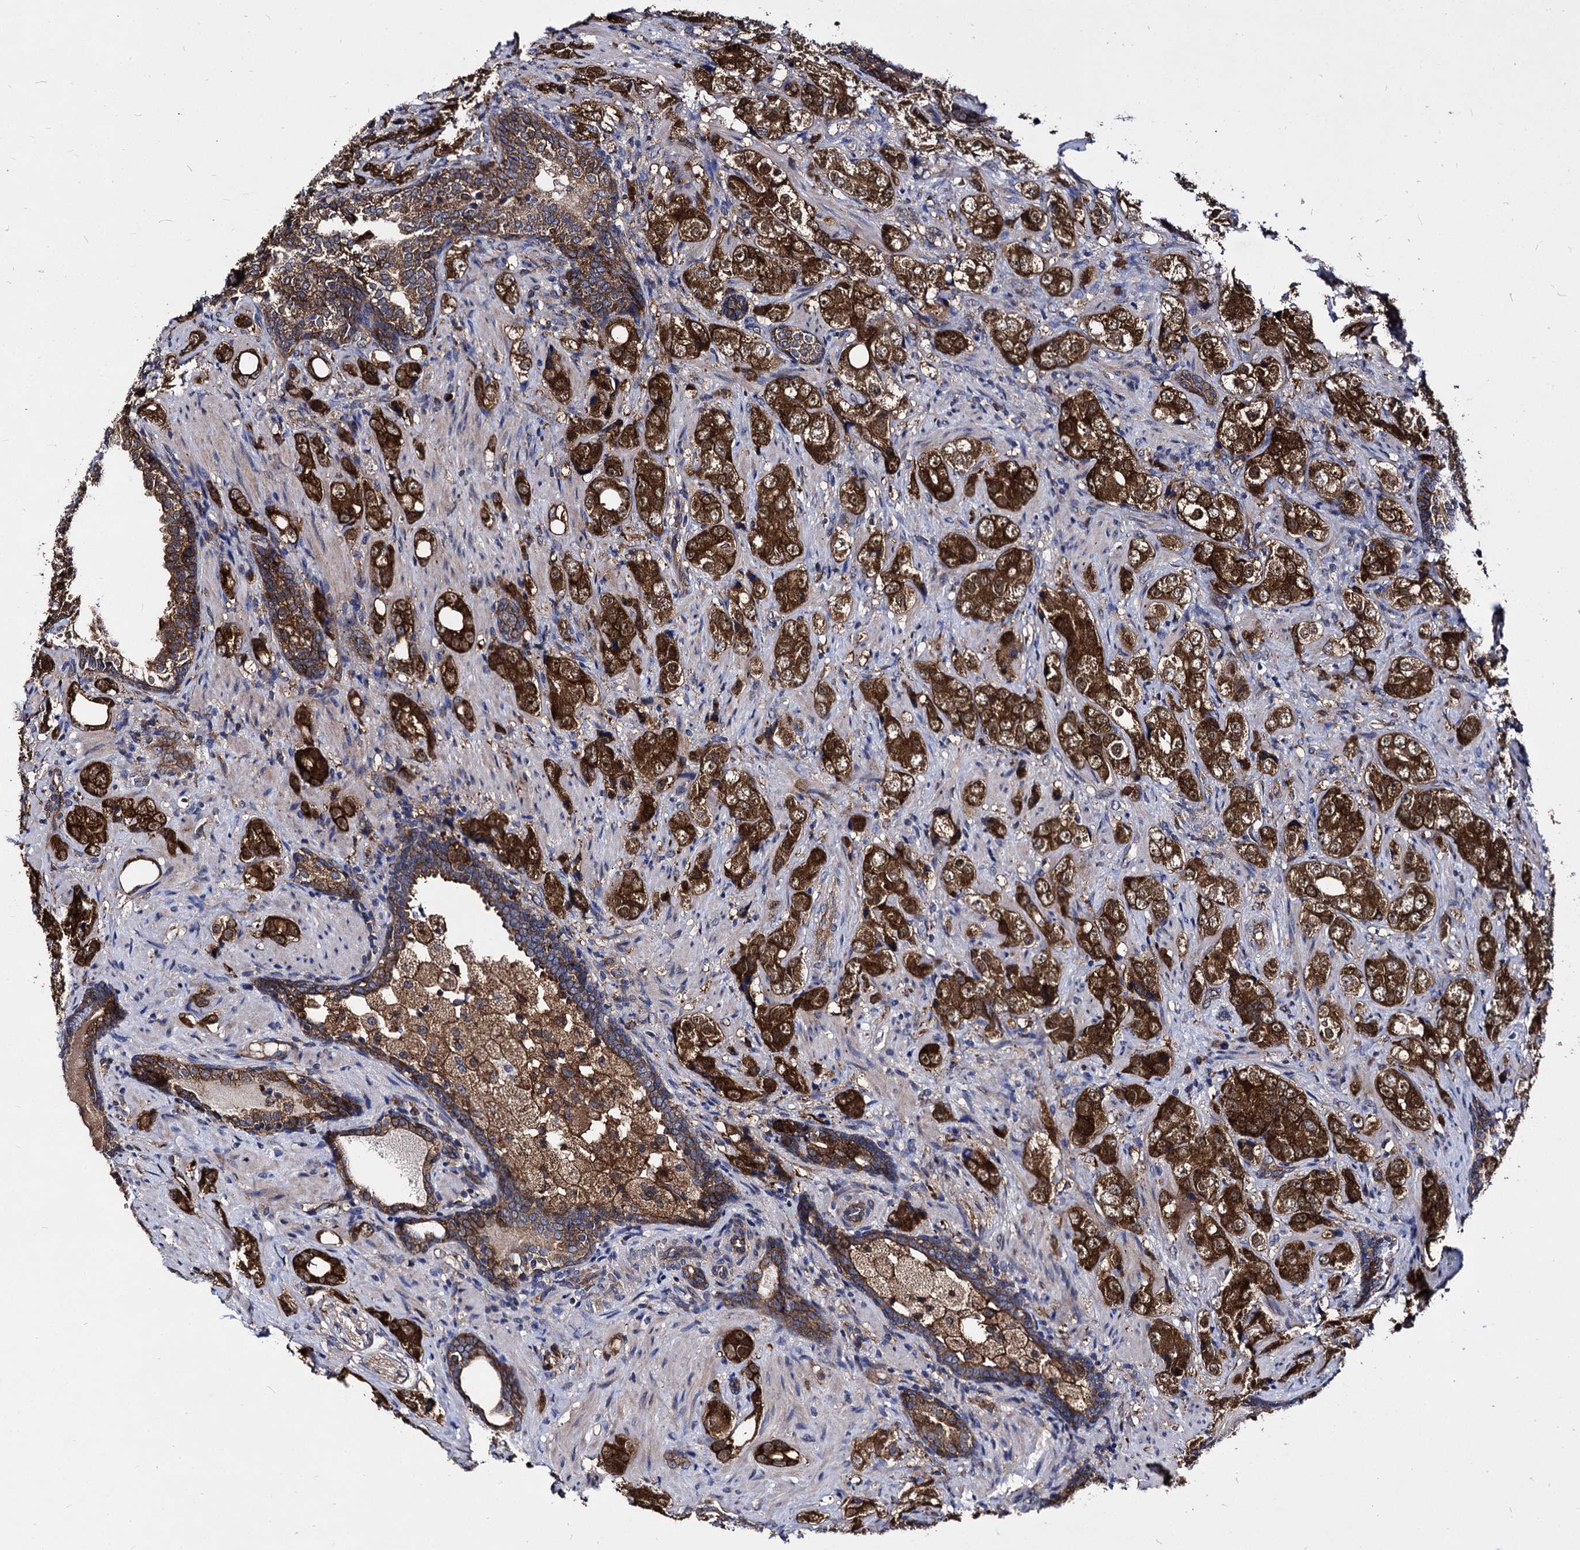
{"staining": {"intensity": "strong", "quantity": ">75%", "location": "cytoplasmic/membranous"}, "tissue": "prostate cancer", "cell_type": "Tumor cells", "image_type": "cancer", "snomed": [{"axis": "morphology", "description": "Adenocarcinoma, High grade"}, {"axis": "topography", "description": "Prostate"}], "caption": "Prostate cancer (adenocarcinoma (high-grade)) tissue reveals strong cytoplasmic/membranous positivity in about >75% of tumor cells, visualized by immunohistochemistry.", "gene": "NME1", "patient": {"sex": "male", "age": 63}}